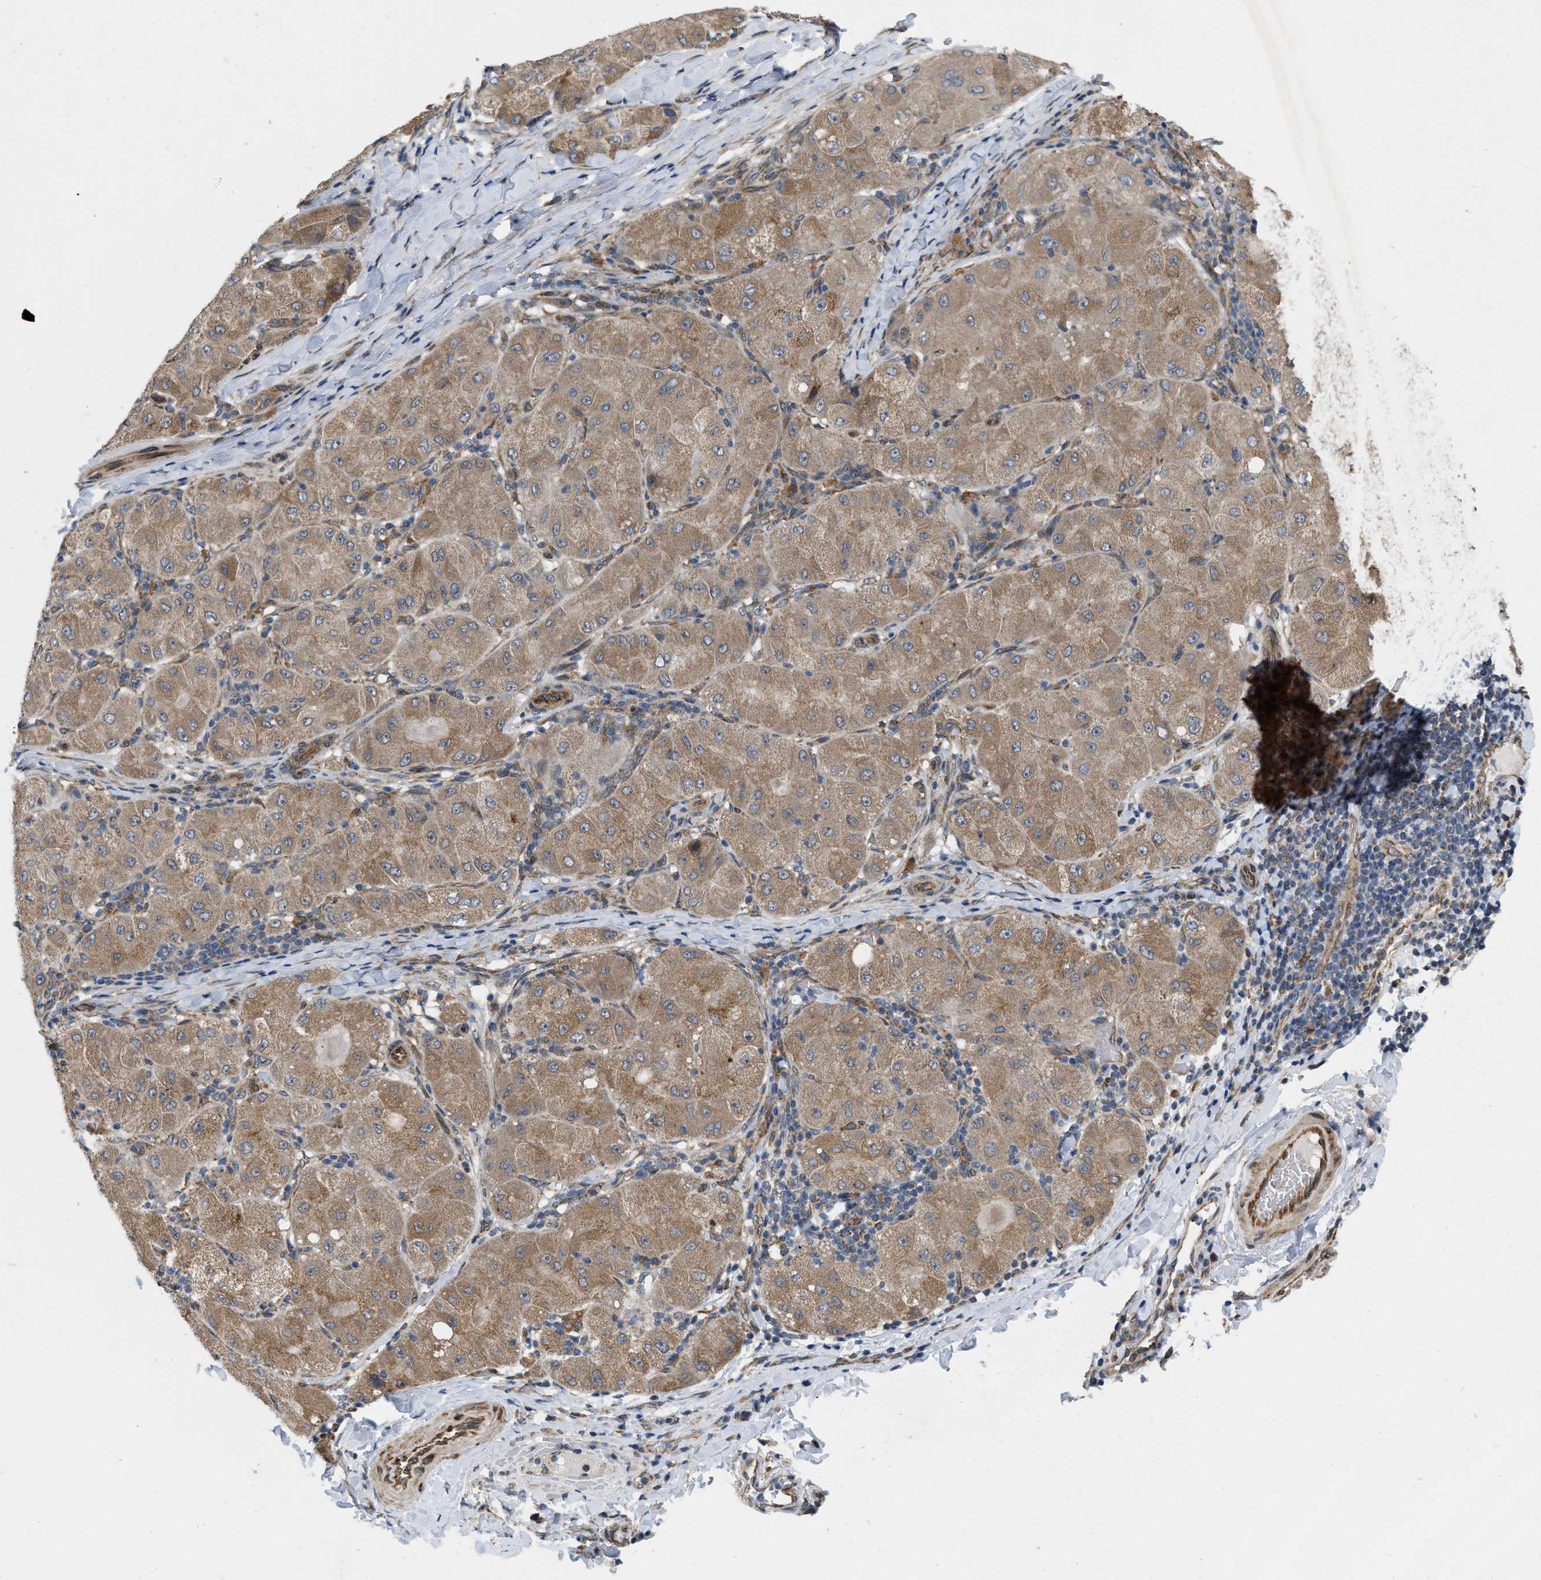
{"staining": {"intensity": "moderate", "quantity": ">75%", "location": "cytoplasmic/membranous"}, "tissue": "liver cancer", "cell_type": "Tumor cells", "image_type": "cancer", "snomed": [{"axis": "morphology", "description": "Carcinoma, Hepatocellular, NOS"}, {"axis": "topography", "description": "Liver"}], "caption": "DAB (3,3'-diaminobenzidine) immunohistochemical staining of liver cancer reveals moderate cytoplasmic/membranous protein staining in about >75% of tumor cells.", "gene": "EOGT", "patient": {"sex": "male", "age": 80}}